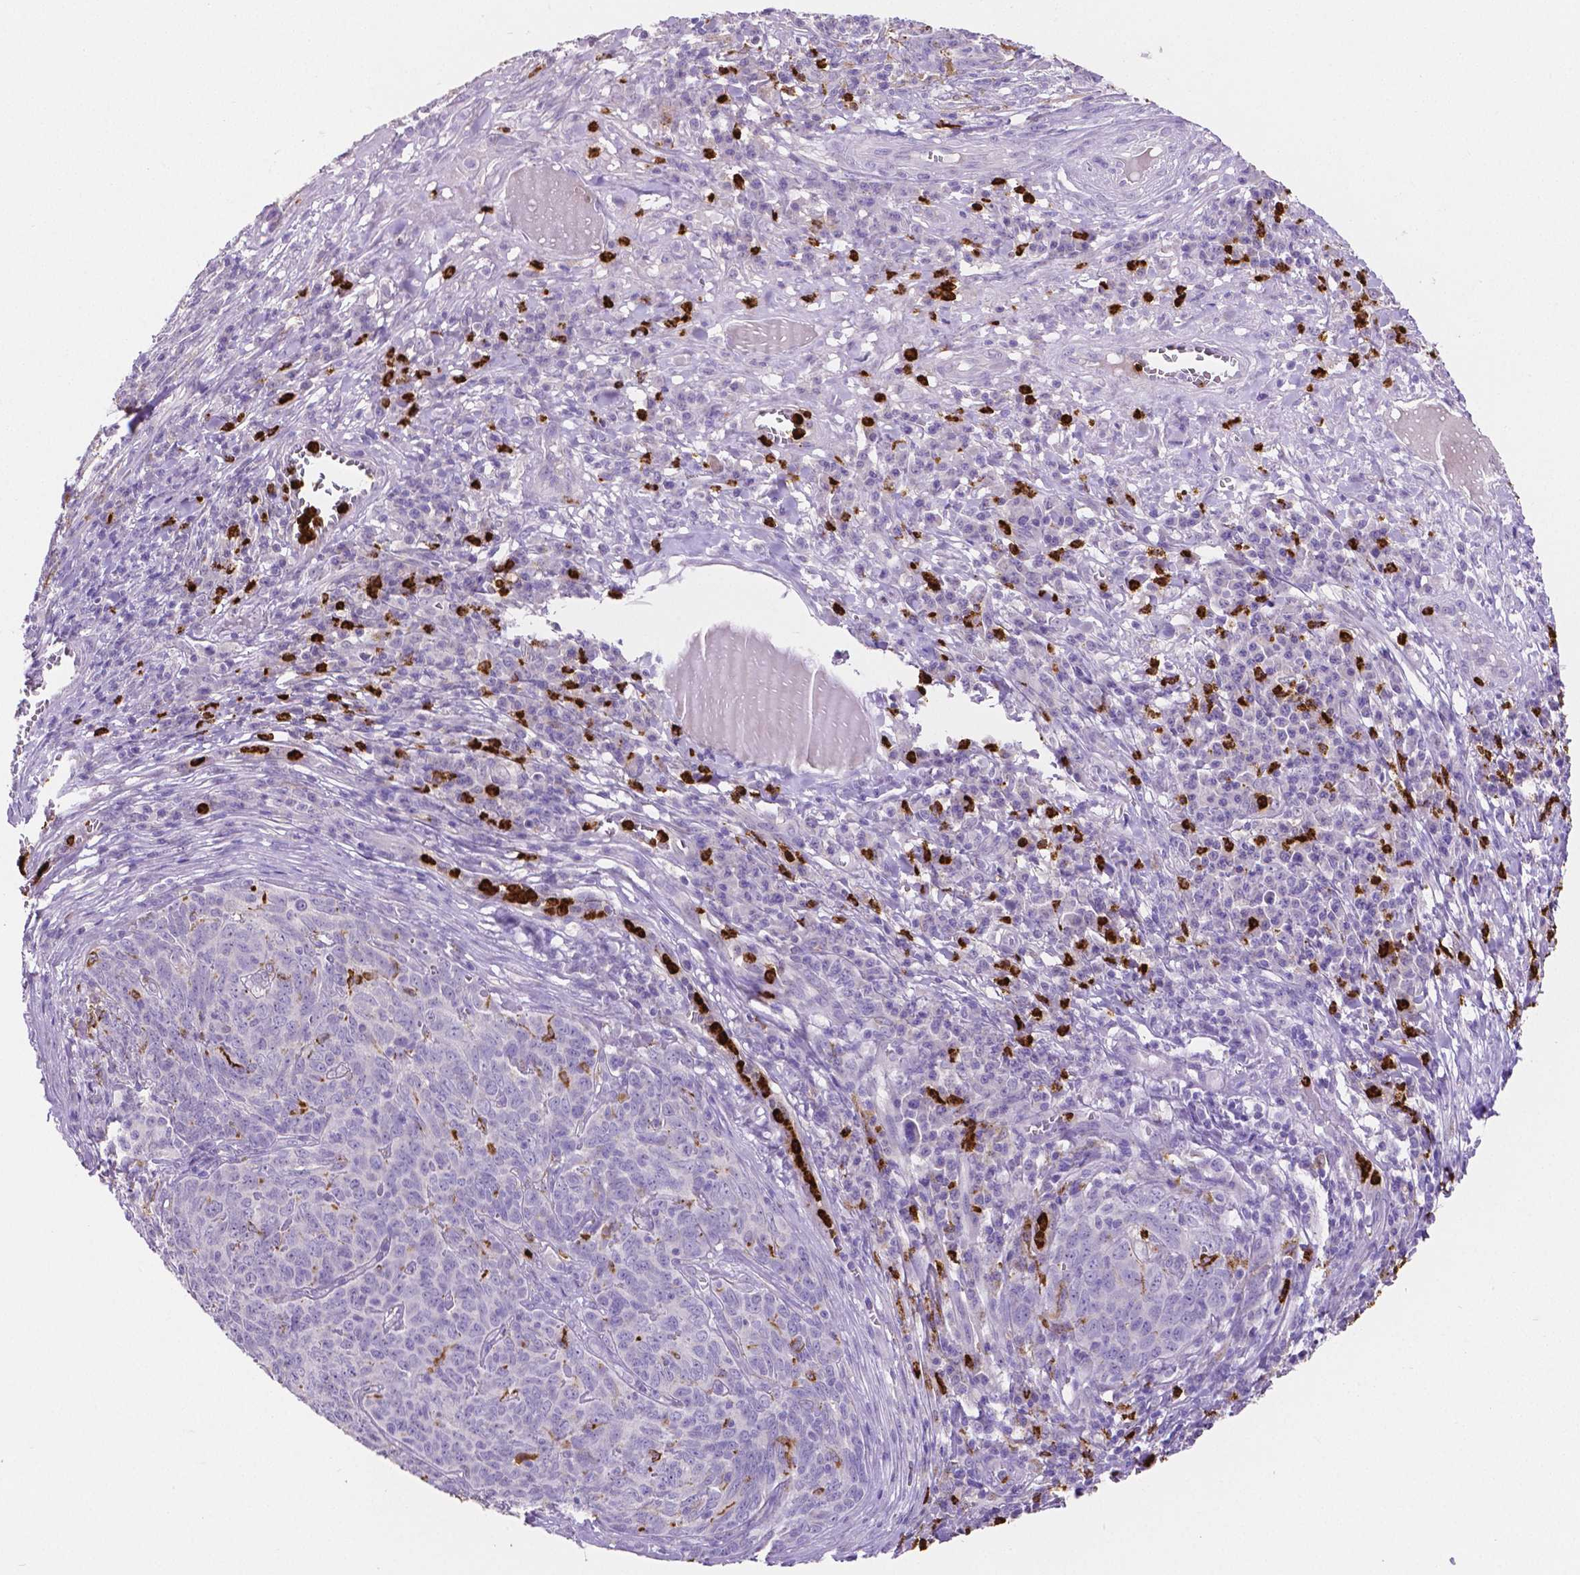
{"staining": {"intensity": "negative", "quantity": "none", "location": "none"}, "tissue": "skin cancer", "cell_type": "Tumor cells", "image_type": "cancer", "snomed": [{"axis": "morphology", "description": "Squamous cell carcinoma, NOS"}, {"axis": "topography", "description": "Skin"}, {"axis": "topography", "description": "Anal"}], "caption": "Skin squamous cell carcinoma stained for a protein using immunohistochemistry reveals no positivity tumor cells.", "gene": "MMP9", "patient": {"sex": "female", "age": 51}}